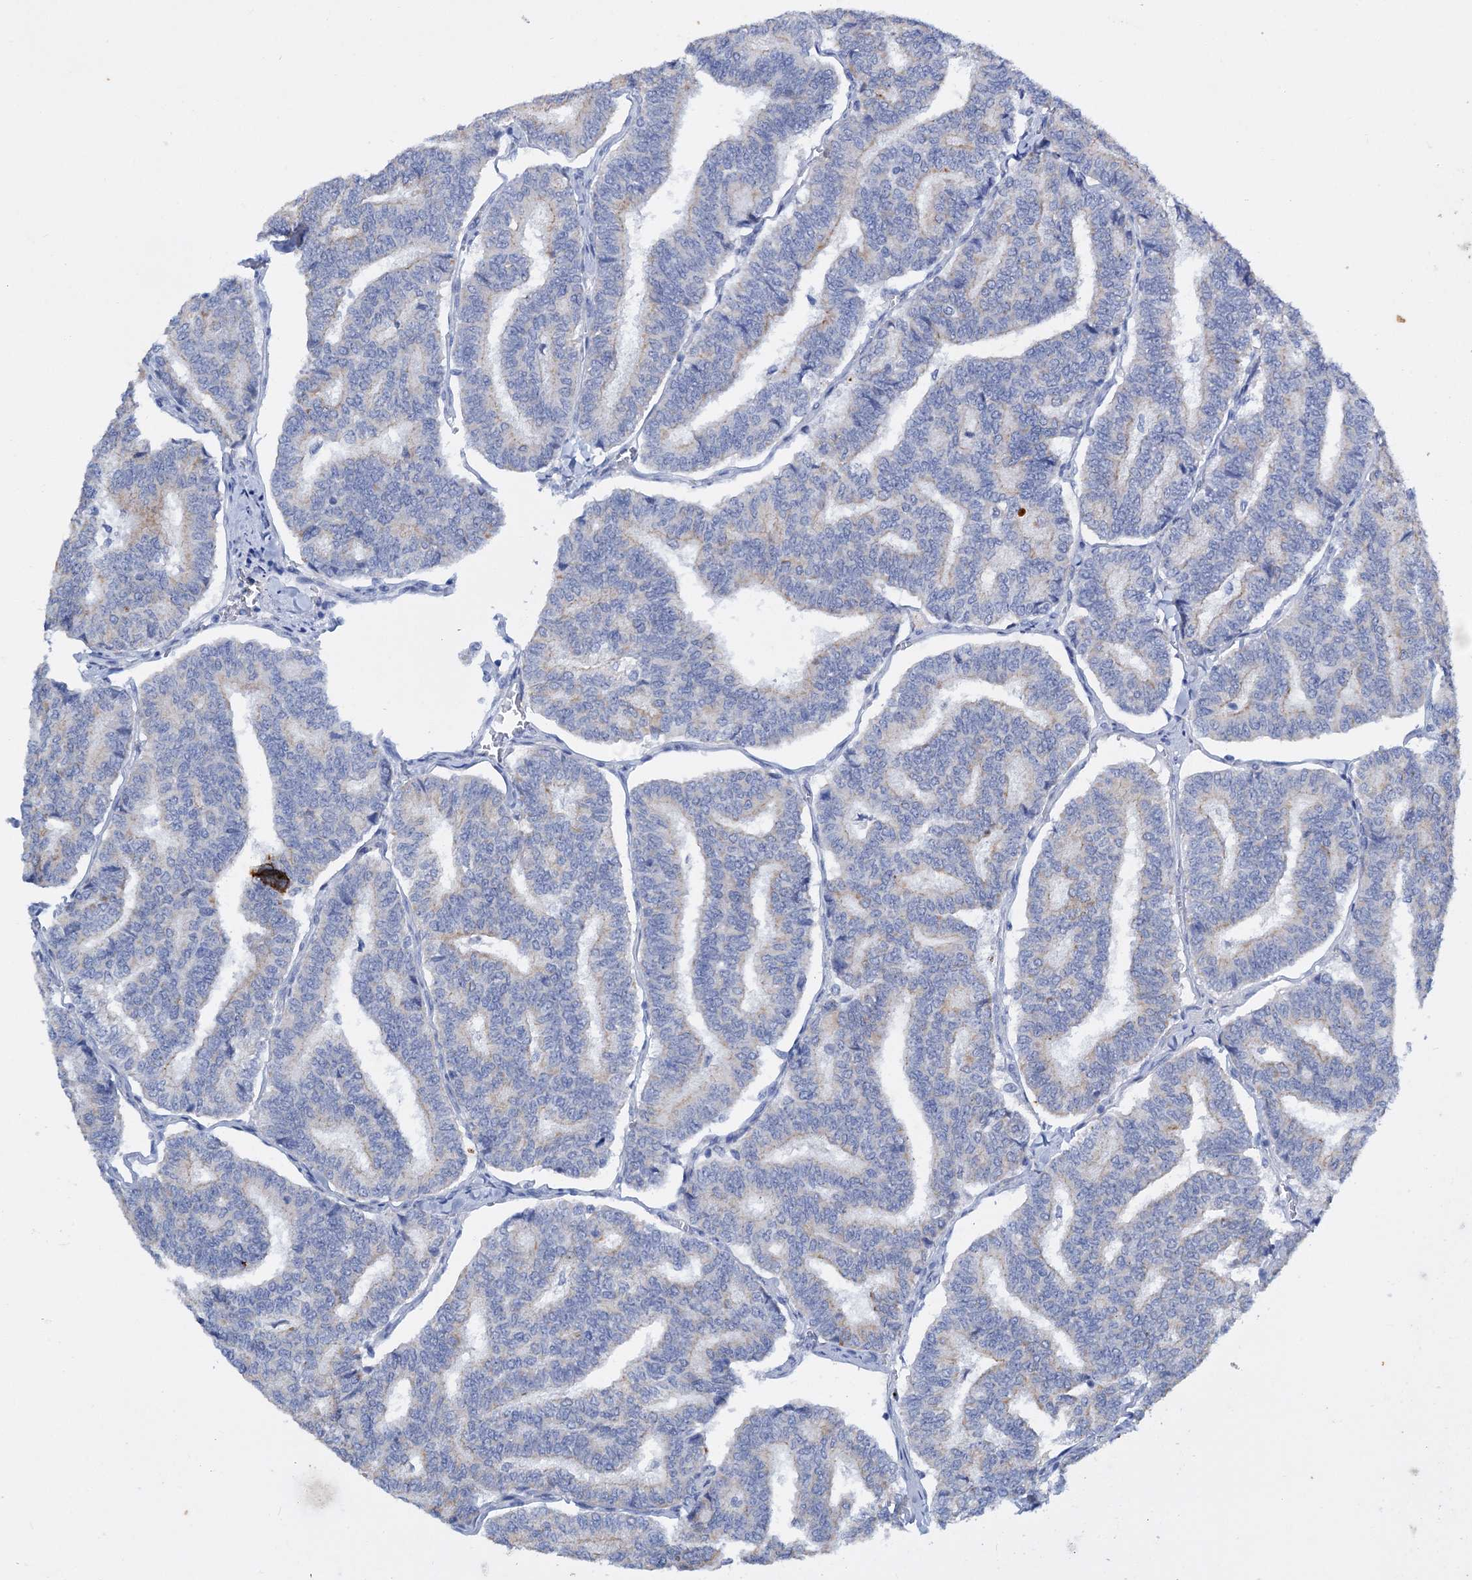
{"staining": {"intensity": "negative", "quantity": "none", "location": "none"}, "tissue": "thyroid cancer", "cell_type": "Tumor cells", "image_type": "cancer", "snomed": [{"axis": "morphology", "description": "Papillary adenocarcinoma, NOS"}, {"axis": "topography", "description": "Thyroid gland"}], "caption": "IHC photomicrograph of neoplastic tissue: thyroid cancer stained with DAB (3,3'-diaminobenzidine) displays no significant protein positivity in tumor cells.", "gene": "FAAP20", "patient": {"sex": "female", "age": 35}}